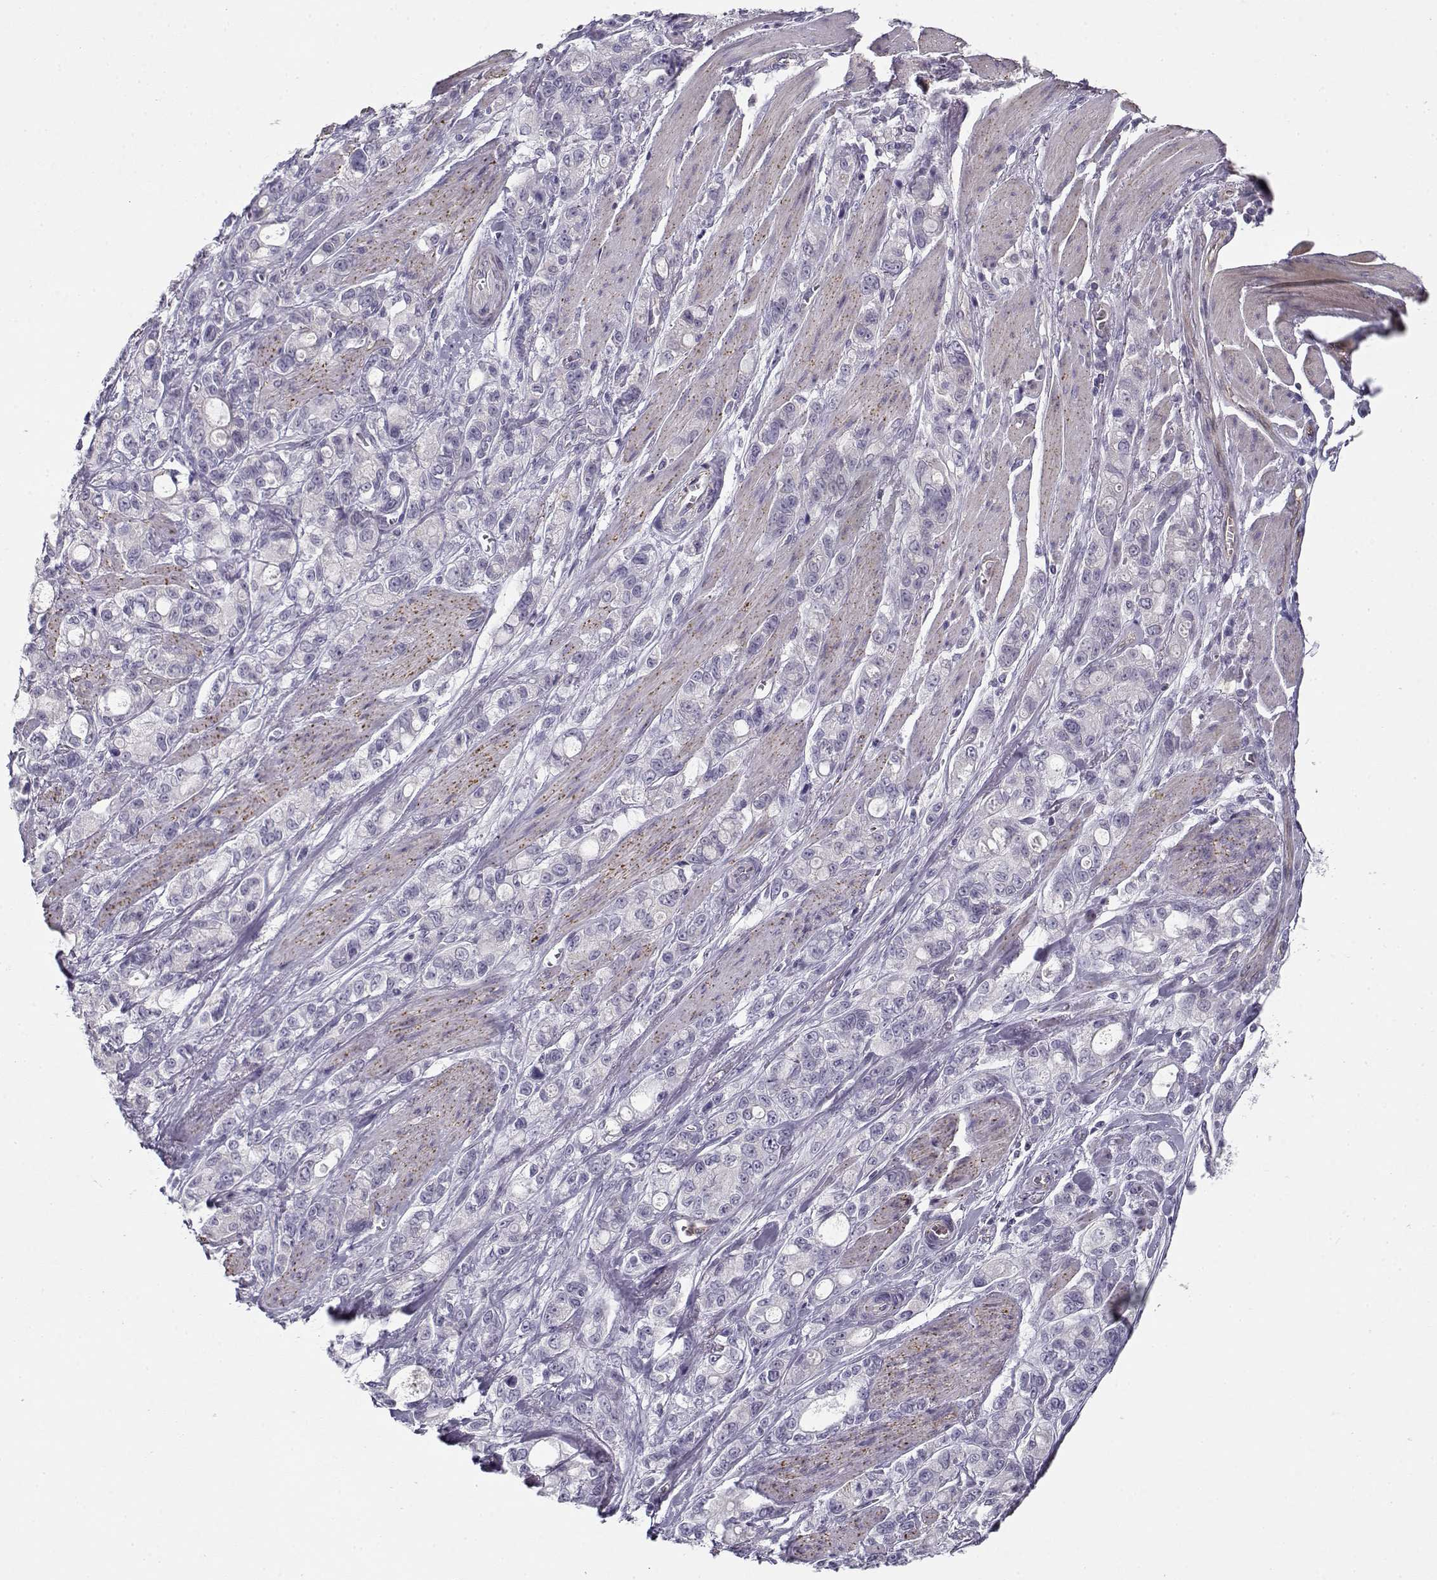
{"staining": {"intensity": "negative", "quantity": "none", "location": "none"}, "tissue": "stomach cancer", "cell_type": "Tumor cells", "image_type": "cancer", "snomed": [{"axis": "morphology", "description": "Adenocarcinoma, NOS"}, {"axis": "topography", "description": "Stomach"}], "caption": "A histopathology image of human stomach adenocarcinoma is negative for staining in tumor cells.", "gene": "MYO1A", "patient": {"sex": "male", "age": 63}}